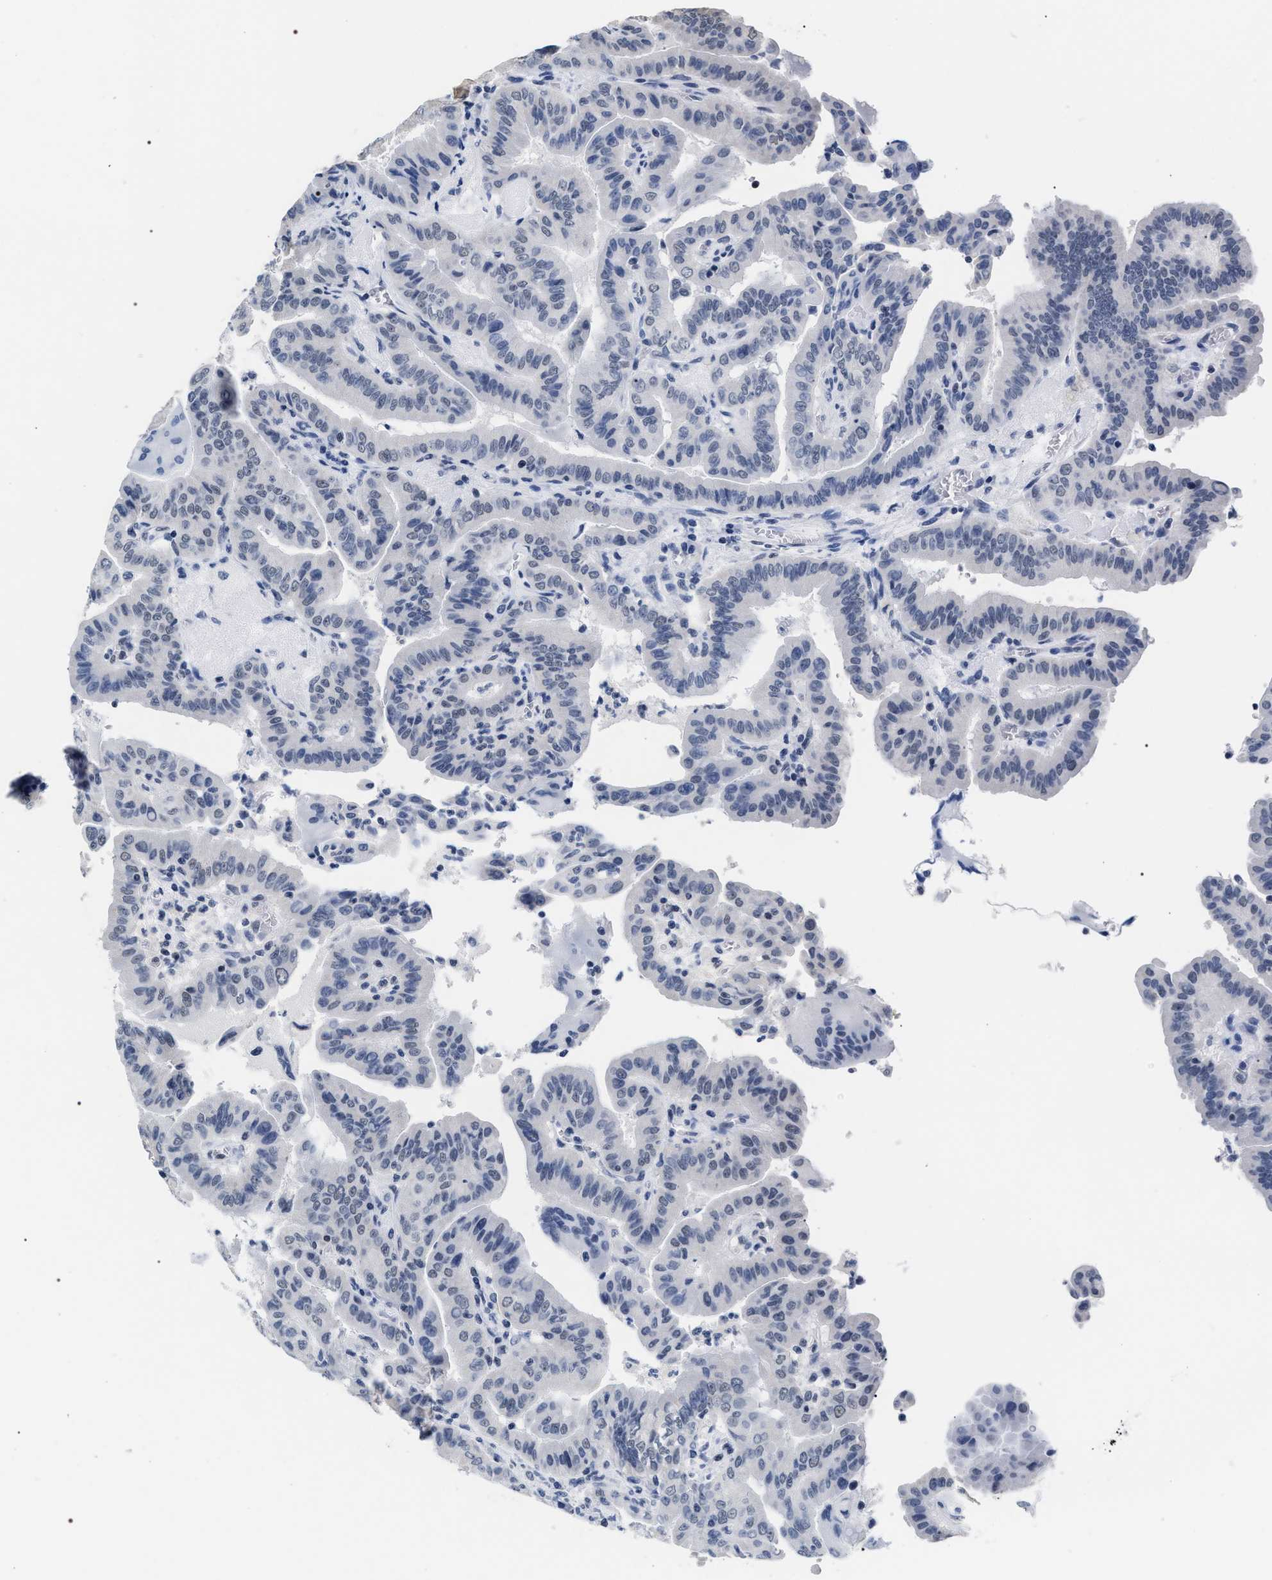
{"staining": {"intensity": "weak", "quantity": "25%-75%", "location": "nuclear"}, "tissue": "thyroid cancer", "cell_type": "Tumor cells", "image_type": "cancer", "snomed": [{"axis": "morphology", "description": "Papillary adenocarcinoma, NOS"}, {"axis": "topography", "description": "Thyroid gland"}], "caption": "An immunohistochemistry micrograph of tumor tissue is shown. Protein staining in brown shows weak nuclear positivity in thyroid cancer within tumor cells.", "gene": "RRP1B", "patient": {"sex": "male", "age": 33}}